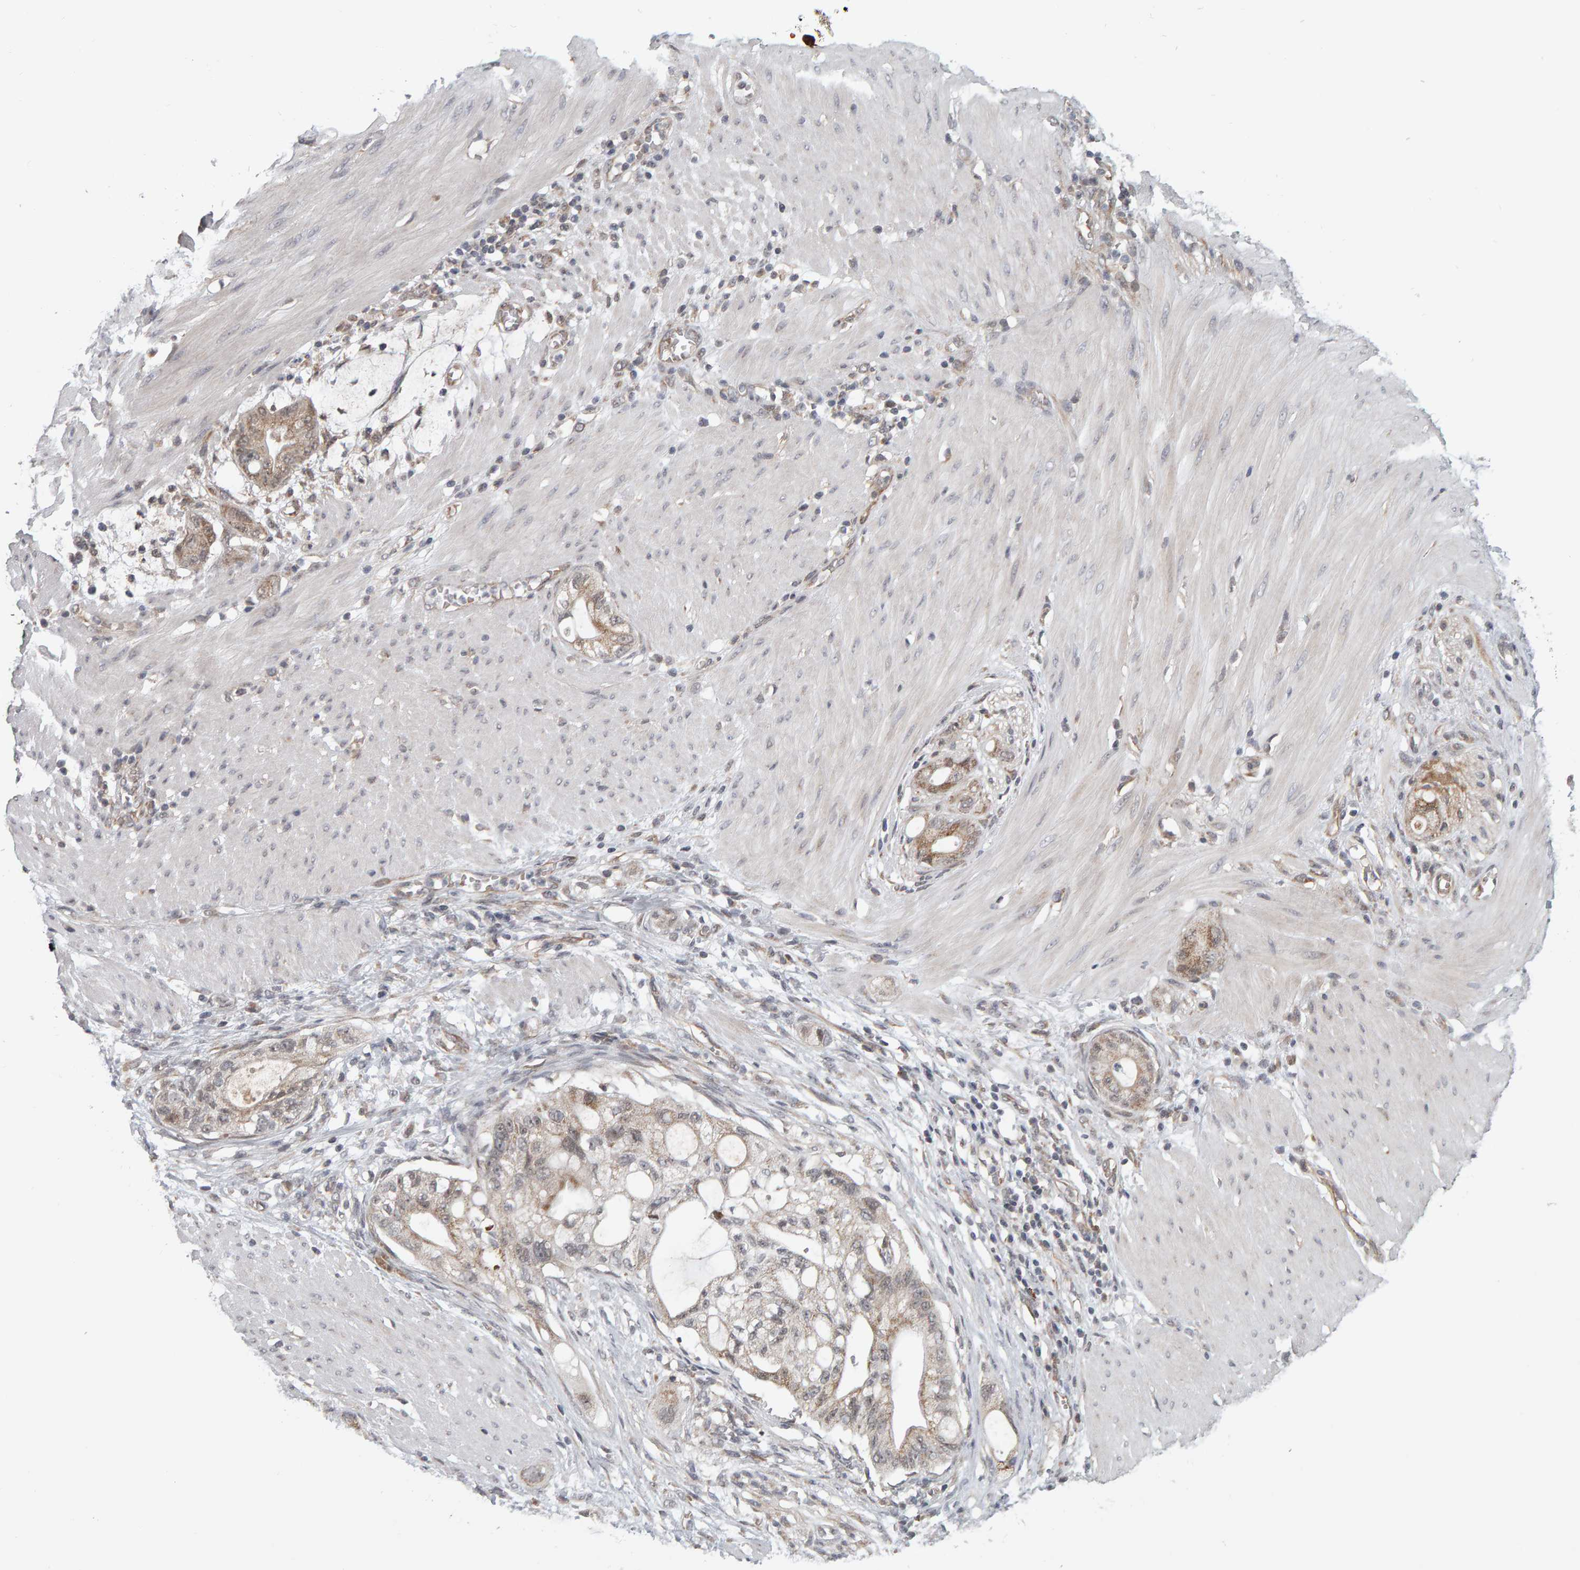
{"staining": {"intensity": "moderate", "quantity": "25%-75%", "location": "cytoplasmic/membranous,nuclear"}, "tissue": "stomach cancer", "cell_type": "Tumor cells", "image_type": "cancer", "snomed": [{"axis": "morphology", "description": "Adenocarcinoma, NOS"}, {"axis": "topography", "description": "Stomach"}, {"axis": "topography", "description": "Stomach, lower"}], "caption": "Immunohistochemistry micrograph of neoplastic tissue: stomach adenocarcinoma stained using IHC demonstrates medium levels of moderate protein expression localized specifically in the cytoplasmic/membranous and nuclear of tumor cells, appearing as a cytoplasmic/membranous and nuclear brown color.", "gene": "DAP3", "patient": {"sex": "female", "age": 48}}